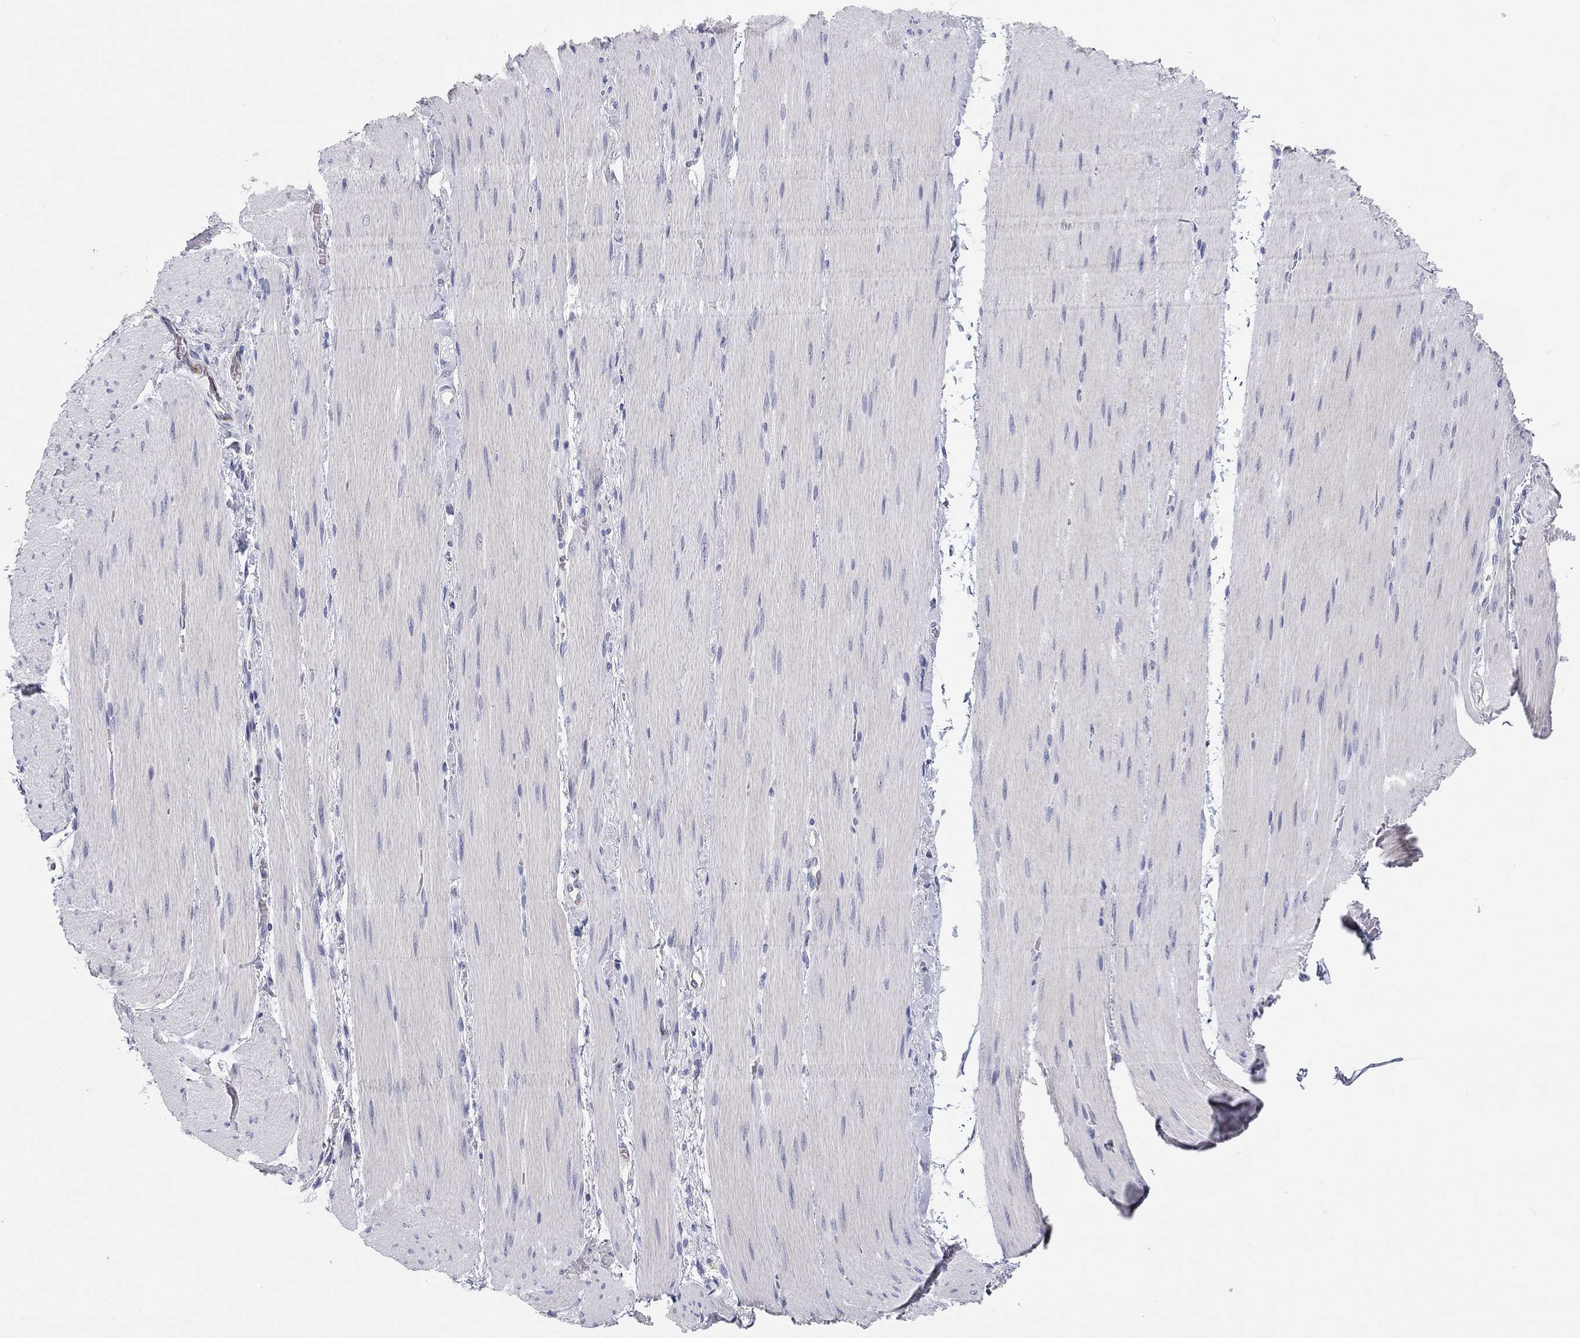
{"staining": {"intensity": "negative", "quantity": "none", "location": "none"}, "tissue": "adipose tissue", "cell_type": "Adipocytes", "image_type": "normal", "snomed": [{"axis": "morphology", "description": "Normal tissue, NOS"}, {"axis": "topography", "description": "Smooth muscle"}, {"axis": "topography", "description": "Duodenum"}, {"axis": "topography", "description": "Peripheral nerve tissue"}], "caption": "Immunohistochemistry photomicrograph of unremarkable adipose tissue stained for a protein (brown), which reveals no staining in adipocytes.", "gene": "PCDHGC5", "patient": {"sex": "female", "age": 61}}